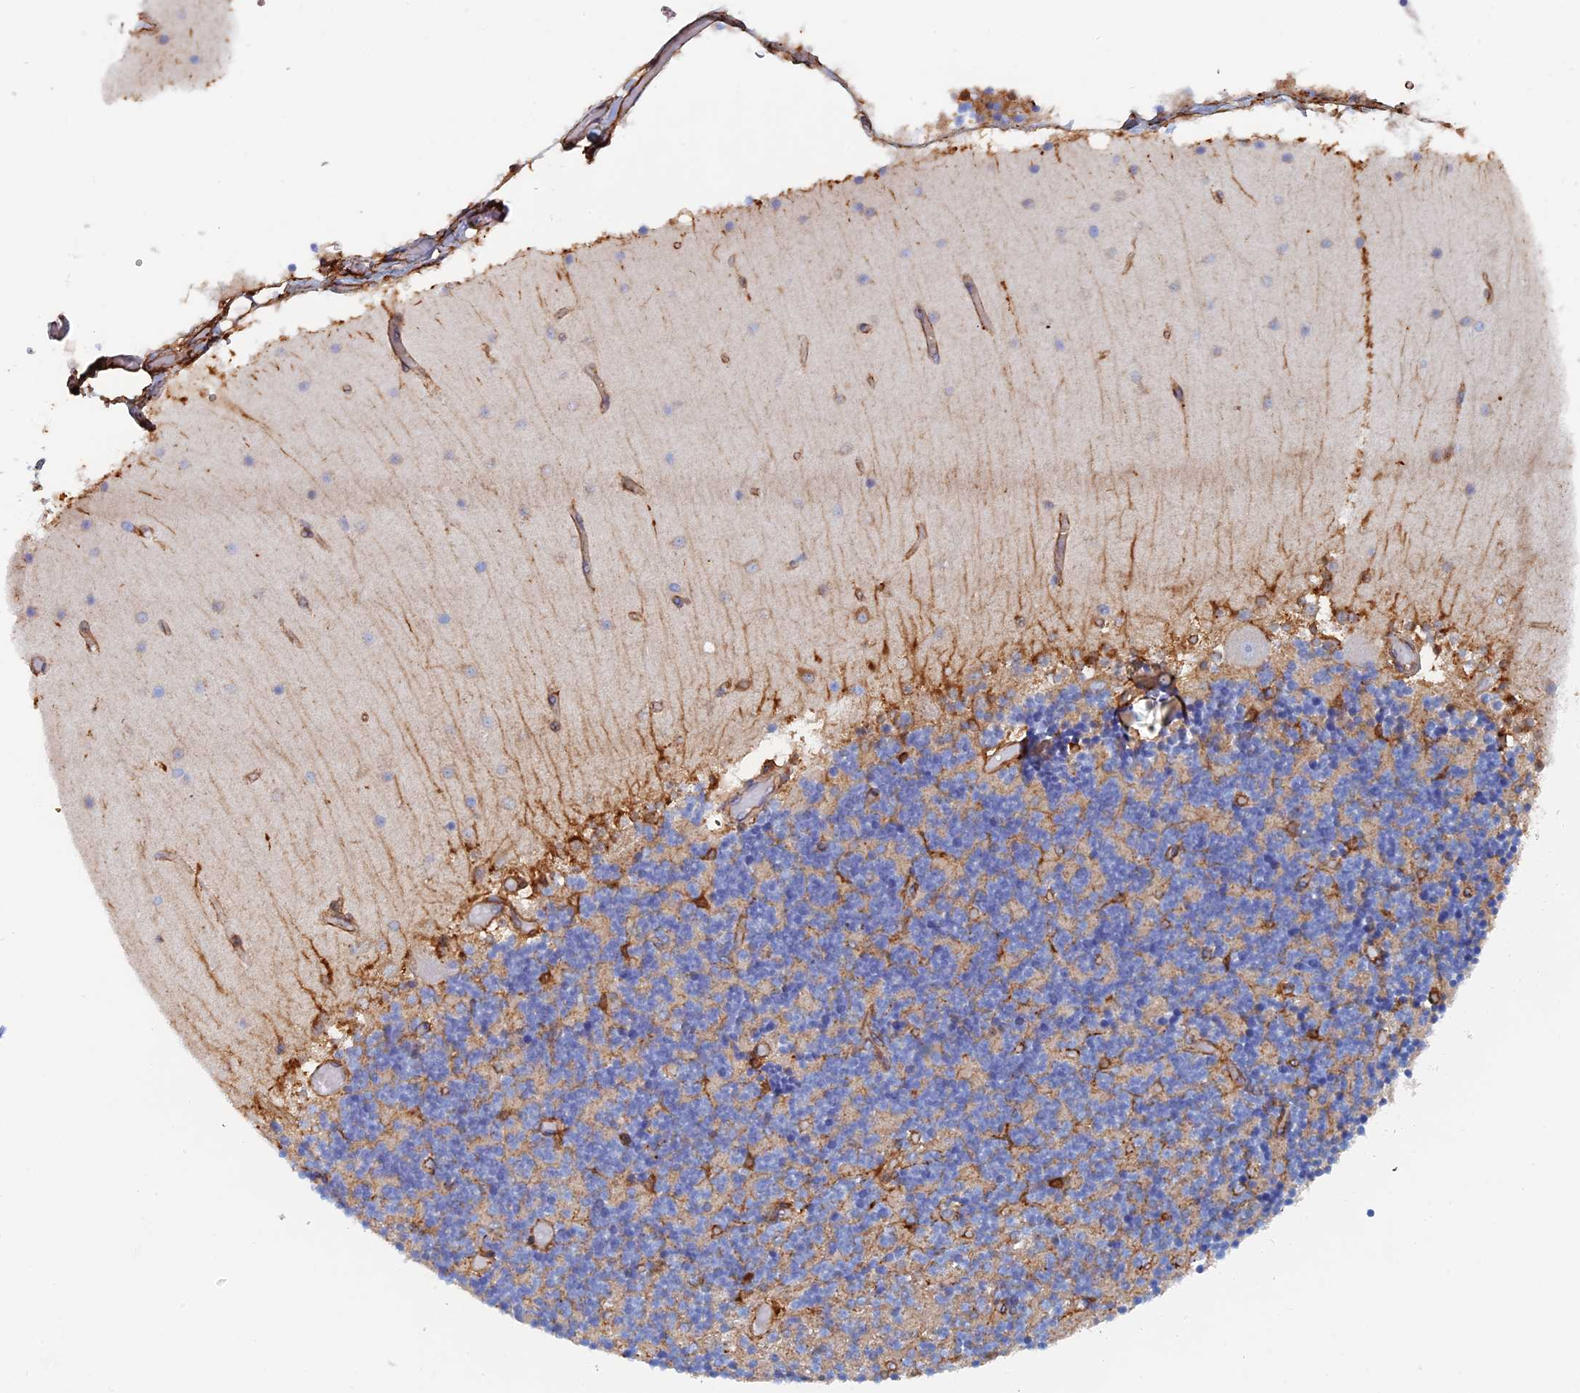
{"staining": {"intensity": "negative", "quantity": "none", "location": "none"}, "tissue": "cerebellum", "cell_type": "Cells in granular layer", "image_type": "normal", "snomed": [{"axis": "morphology", "description": "Normal tissue, NOS"}, {"axis": "topography", "description": "Cerebellum"}], "caption": "High magnification brightfield microscopy of unremarkable cerebellum stained with DAB (brown) and counterstained with hematoxylin (blue): cells in granular layer show no significant staining. (IHC, brightfield microscopy, high magnification).", "gene": "COG7", "patient": {"sex": "female", "age": 28}}